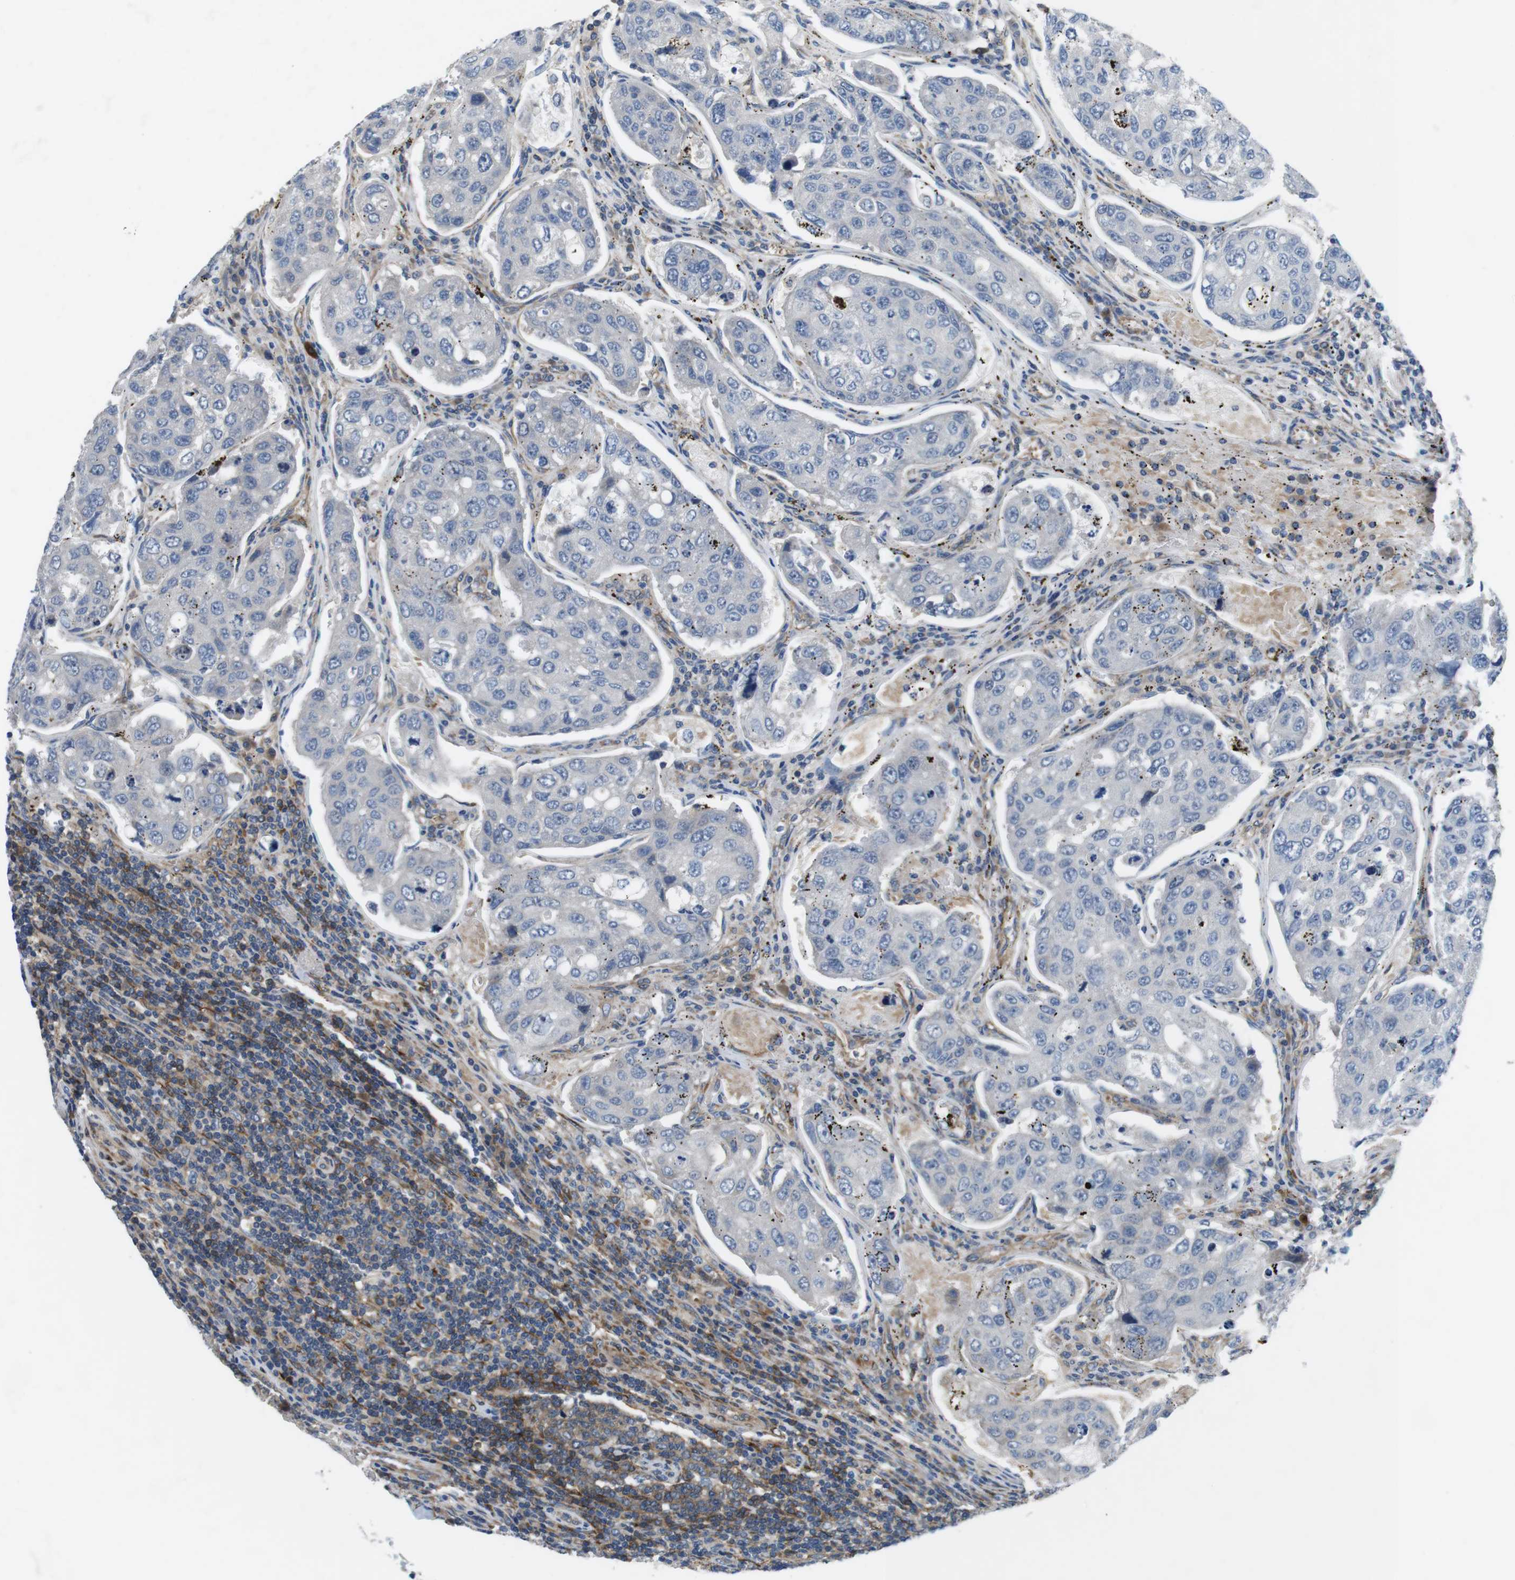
{"staining": {"intensity": "negative", "quantity": "none", "location": "none"}, "tissue": "urothelial cancer", "cell_type": "Tumor cells", "image_type": "cancer", "snomed": [{"axis": "morphology", "description": "Urothelial carcinoma, High grade"}, {"axis": "topography", "description": "Lymph node"}, {"axis": "topography", "description": "Urinary bladder"}], "caption": "Immunohistochemistry of human urothelial cancer reveals no positivity in tumor cells. The staining was performed using DAB to visualize the protein expression in brown, while the nuclei were stained in blue with hematoxylin (Magnification: 20x).", "gene": "DCLK1", "patient": {"sex": "male", "age": 51}}